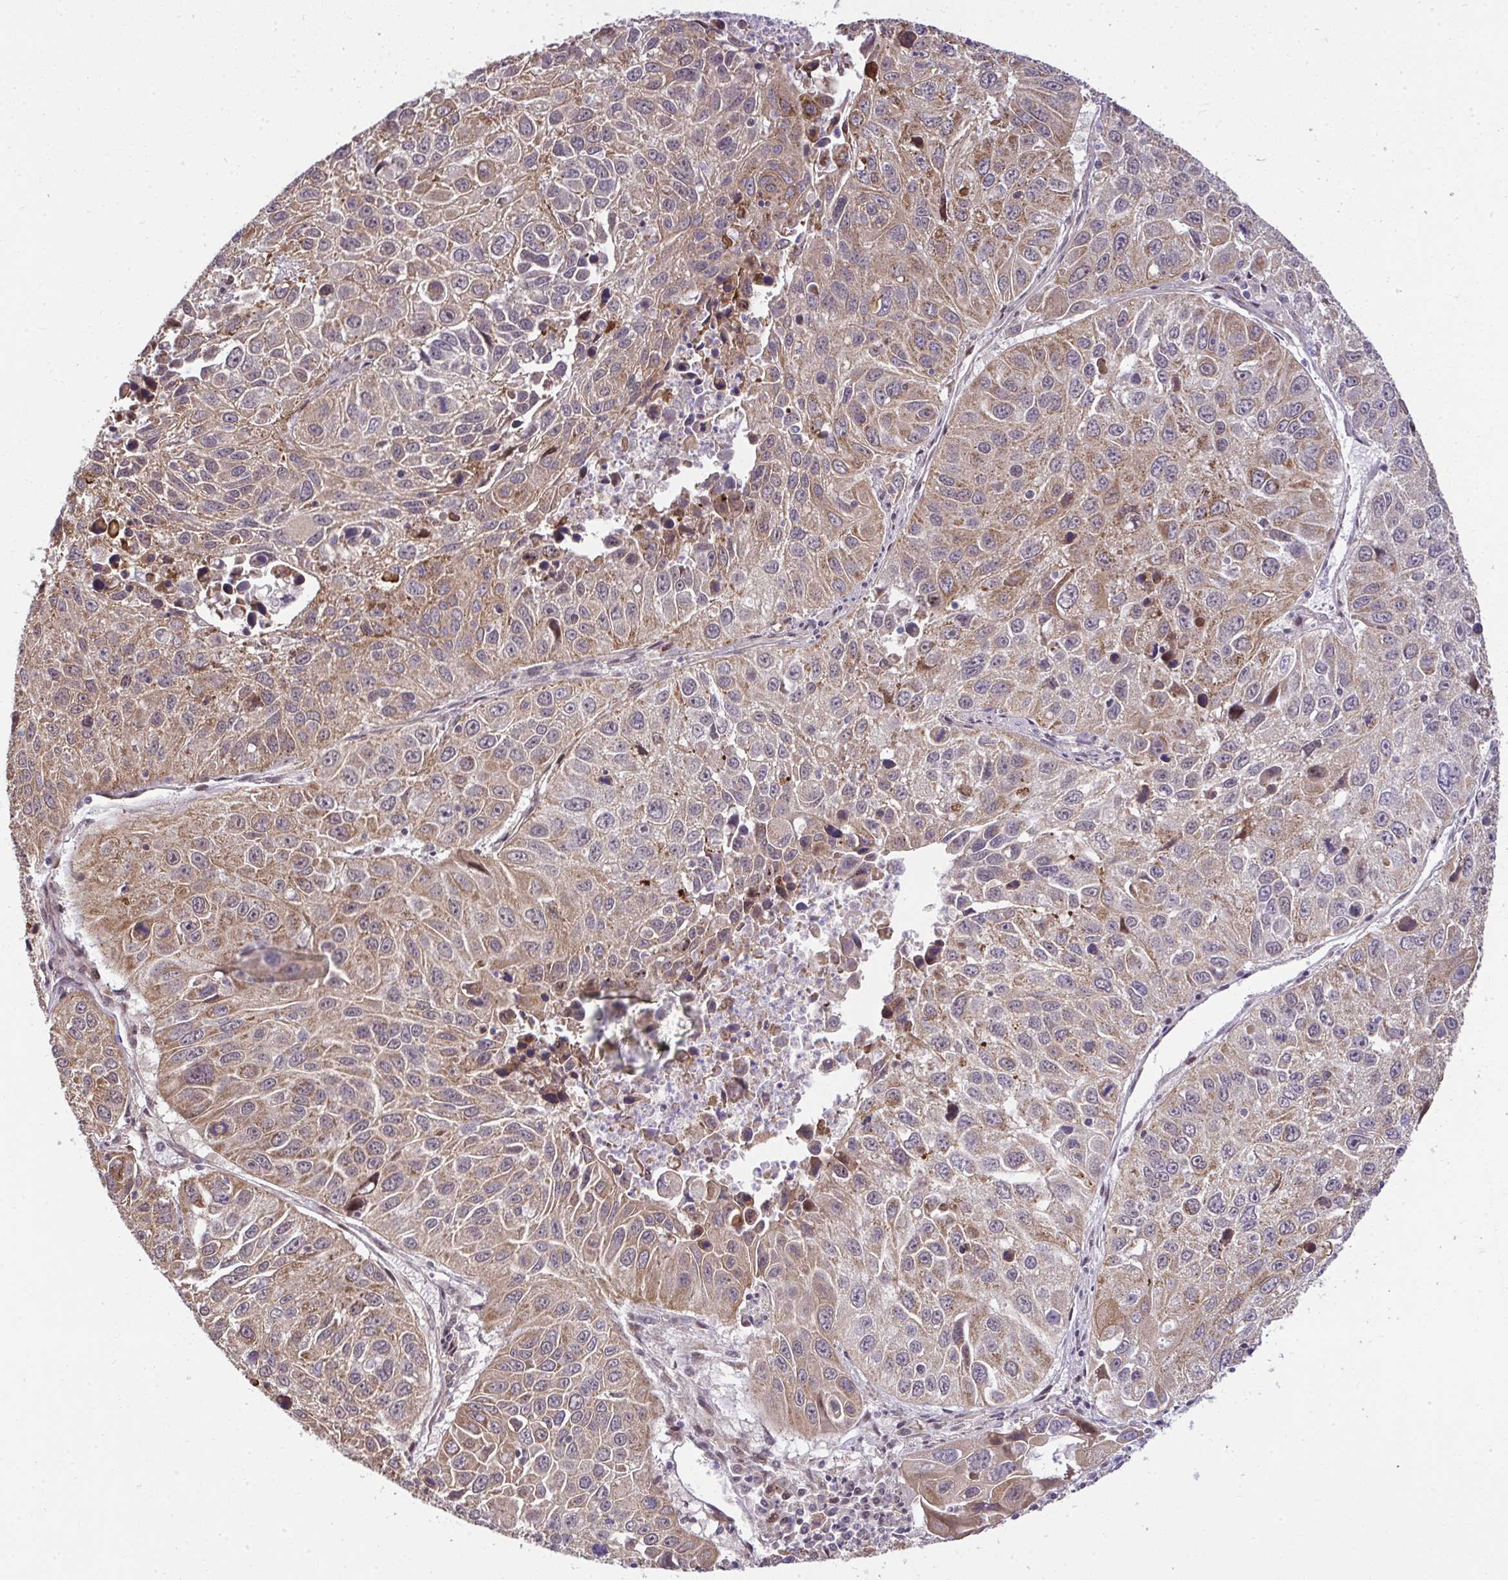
{"staining": {"intensity": "moderate", "quantity": ">75%", "location": "cytoplasmic/membranous"}, "tissue": "lung cancer", "cell_type": "Tumor cells", "image_type": "cancer", "snomed": [{"axis": "morphology", "description": "Squamous cell carcinoma, NOS"}, {"axis": "topography", "description": "Lung"}], "caption": "Immunohistochemistry (IHC) photomicrograph of human lung cancer (squamous cell carcinoma) stained for a protein (brown), which reveals medium levels of moderate cytoplasmic/membranous staining in about >75% of tumor cells.", "gene": "RDH14", "patient": {"sex": "female", "age": 61}}